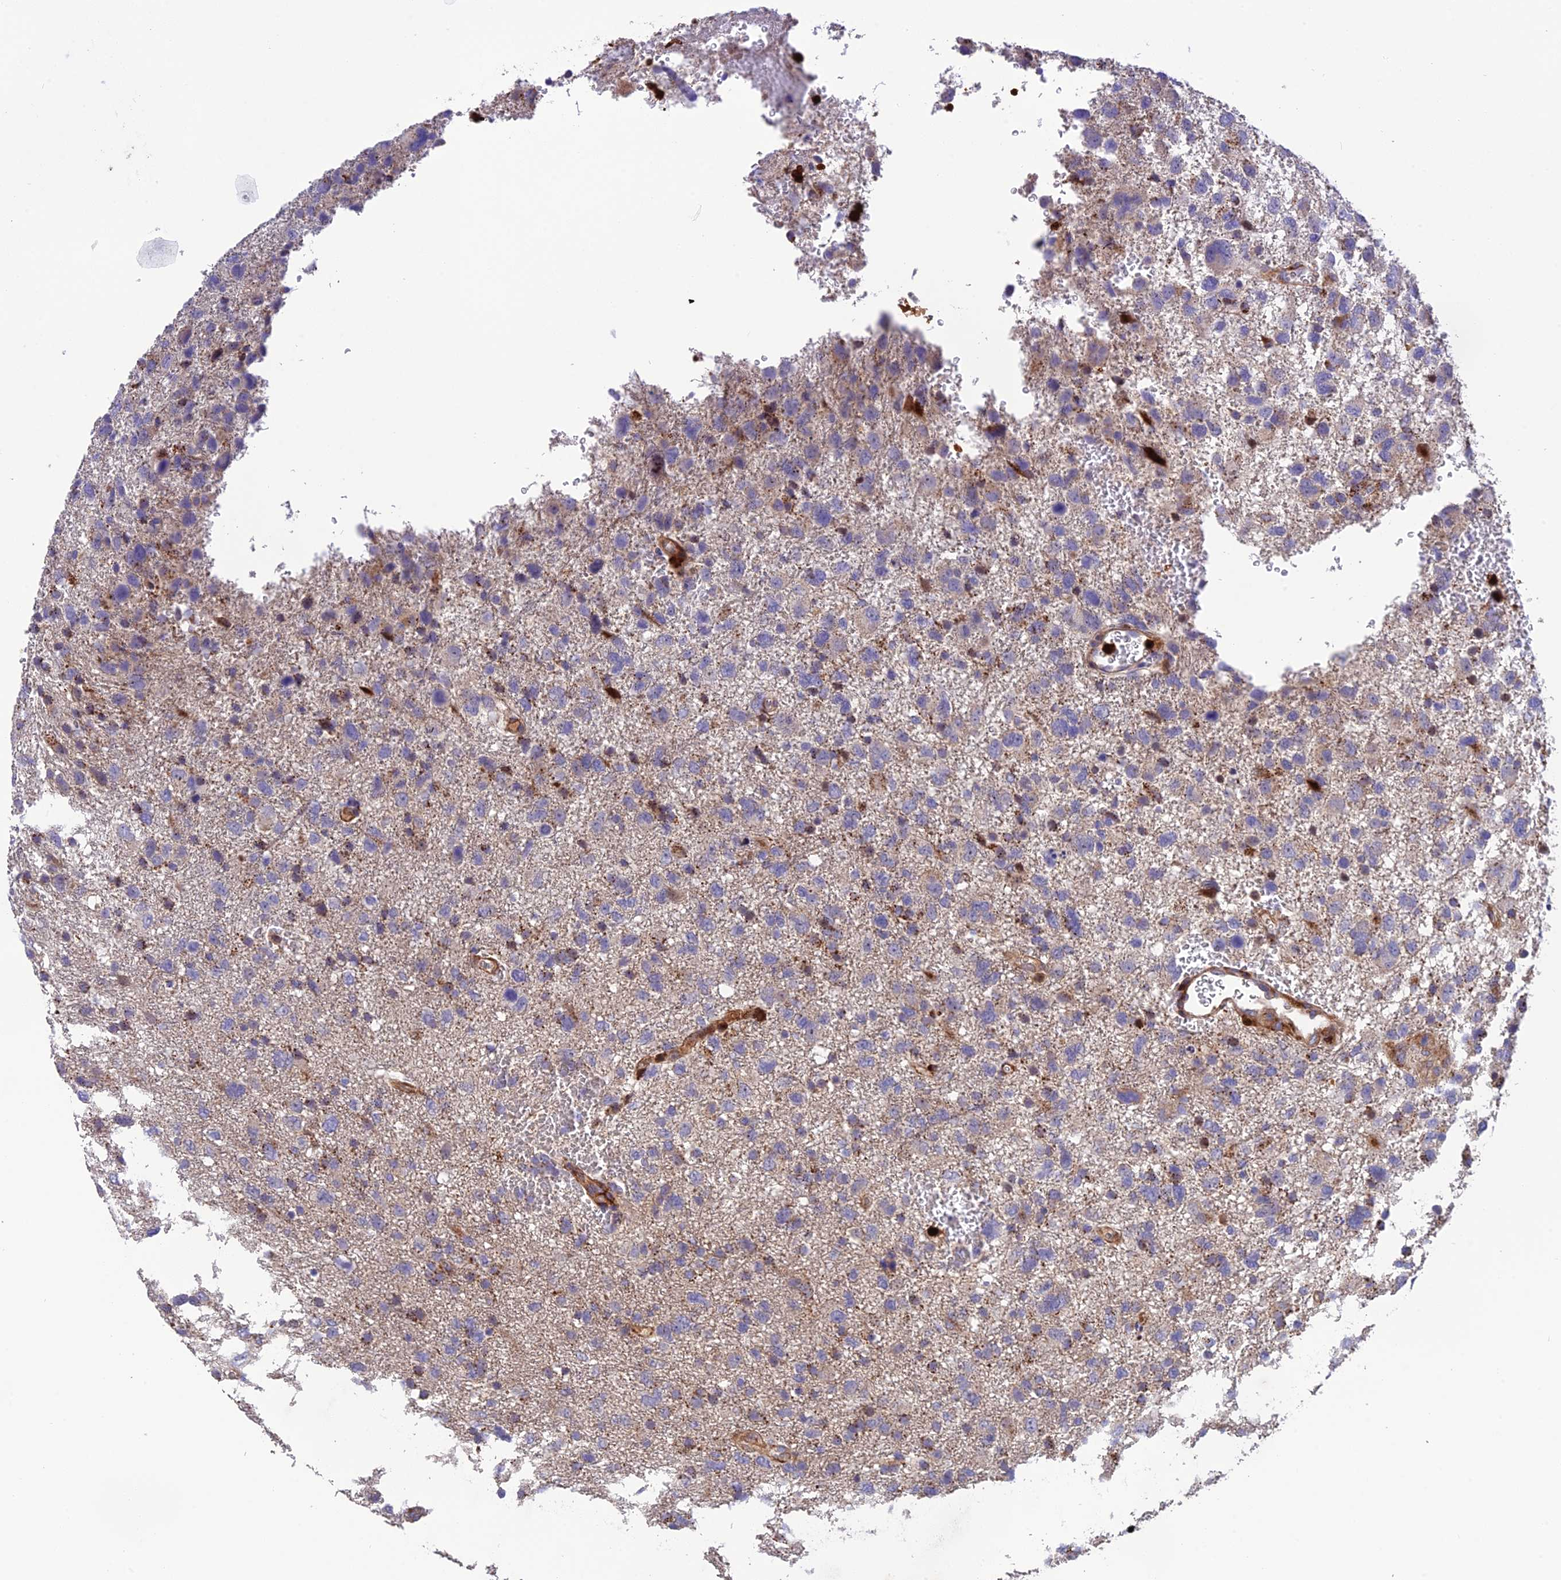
{"staining": {"intensity": "negative", "quantity": "none", "location": "none"}, "tissue": "glioma", "cell_type": "Tumor cells", "image_type": "cancer", "snomed": [{"axis": "morphology", "description": "Glioma, malignant, High grade"}, {"axis": "topography", "description": "Brain"}], "caption": "An immunohistochemistry (IHC) histopathology image of glioma is shown. There is no staining in tumor cells of glioma.", "gene": "CPSF4L", "patient": {"sex": "male", "age": 61}}